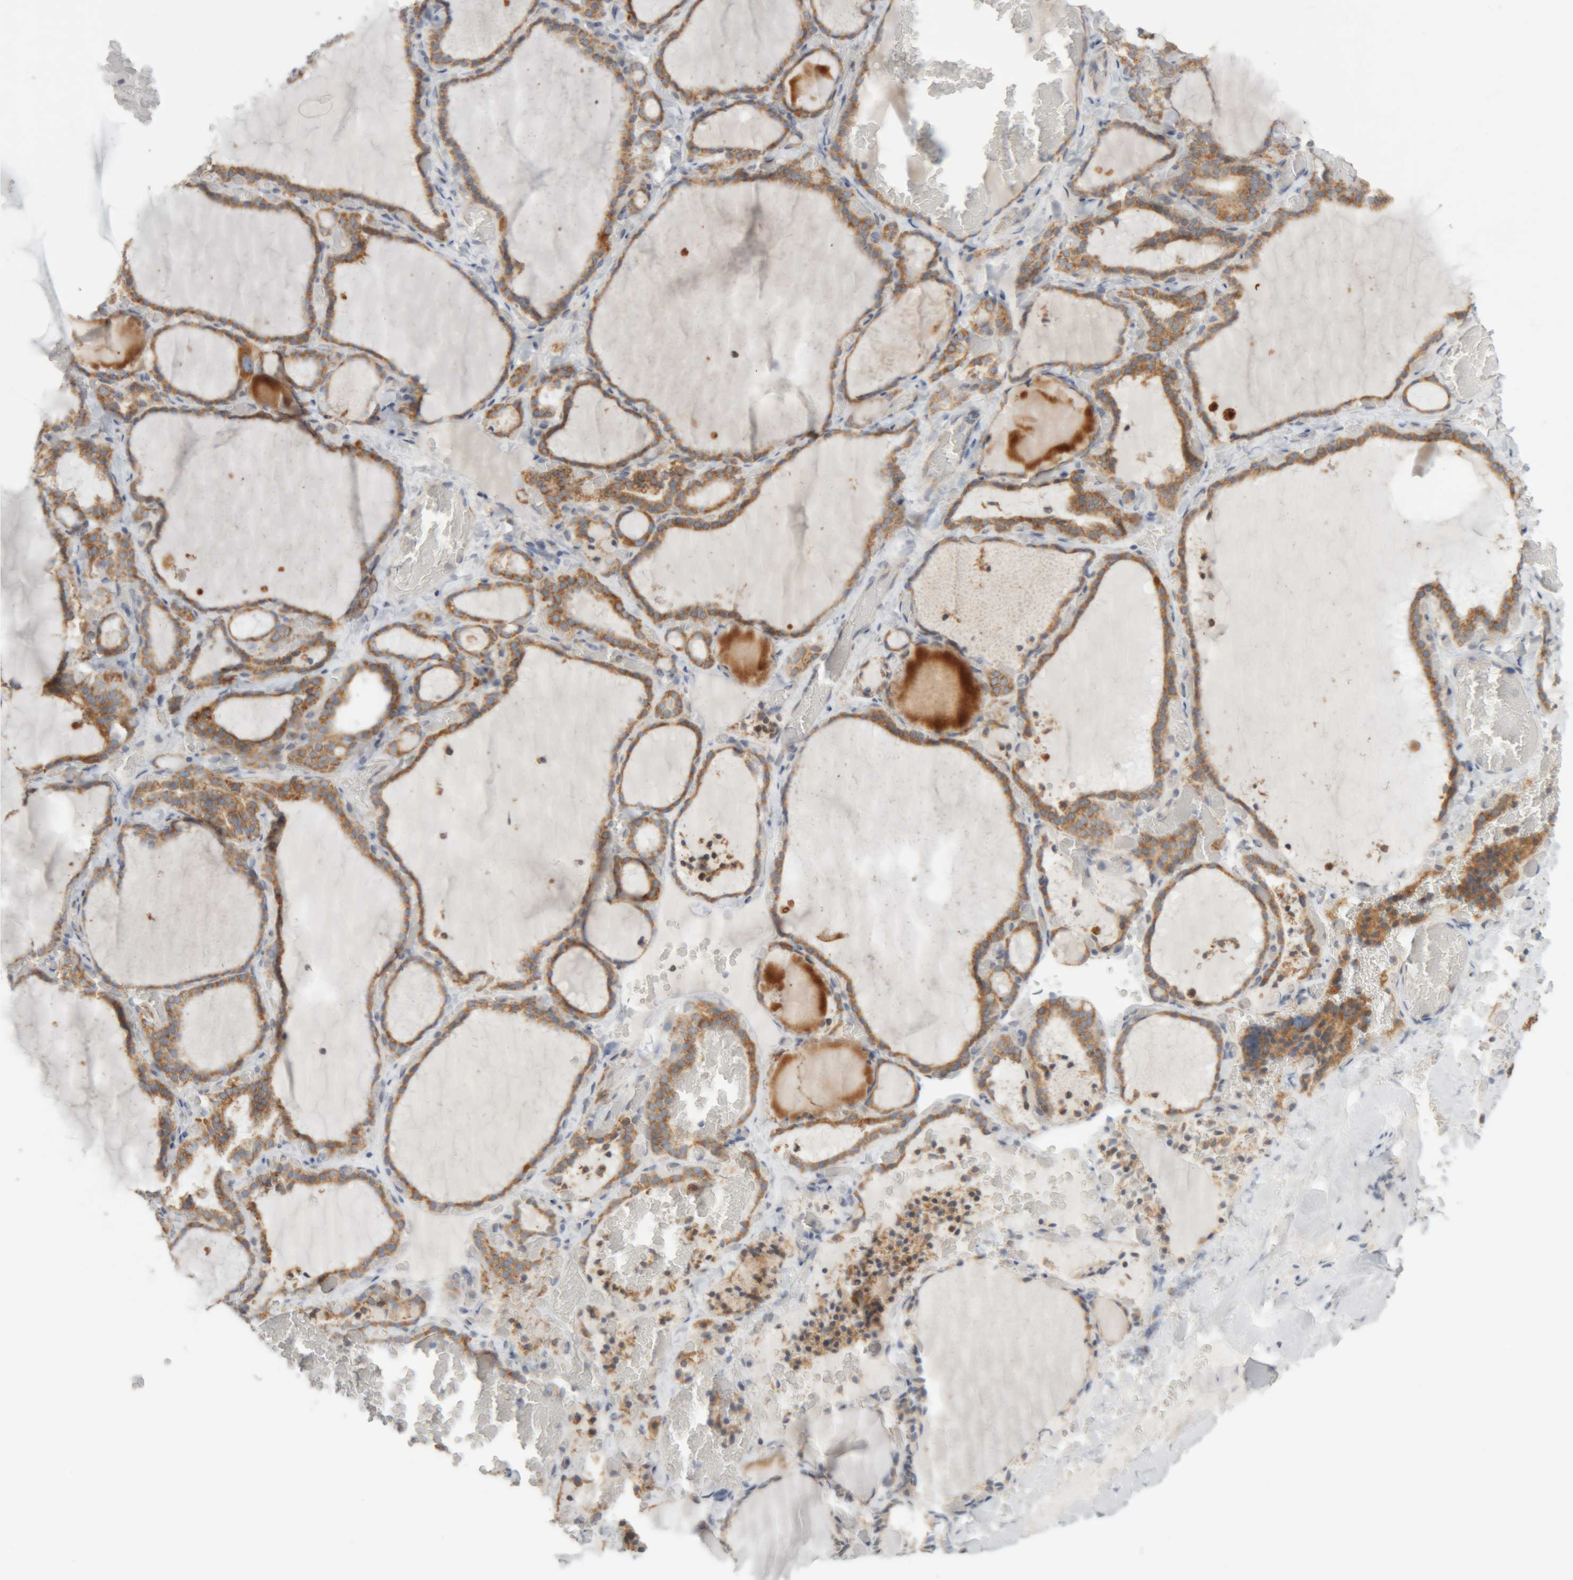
{"staining": {"intensity": "moderate", "quantity": ">75%", "location": "cytoplasmic/membranous"}, "tissue": "thyroid gland", "cell_type": "Glandular cells", "image_type": "normal", "snomed": [{"axis": "morphology", "description": "Normal tissue, NOS"}, {"axis": "topography", "description": "Thyroid gland"}], "caption": "Immunohistochemical staining of benign human thyroid gland shows medium levels of moderate cytoplasmic/membranous staining in about >75% of glandular cells.", "gene": "RPN2", "patient": {"sex": "female", "age": 22}}